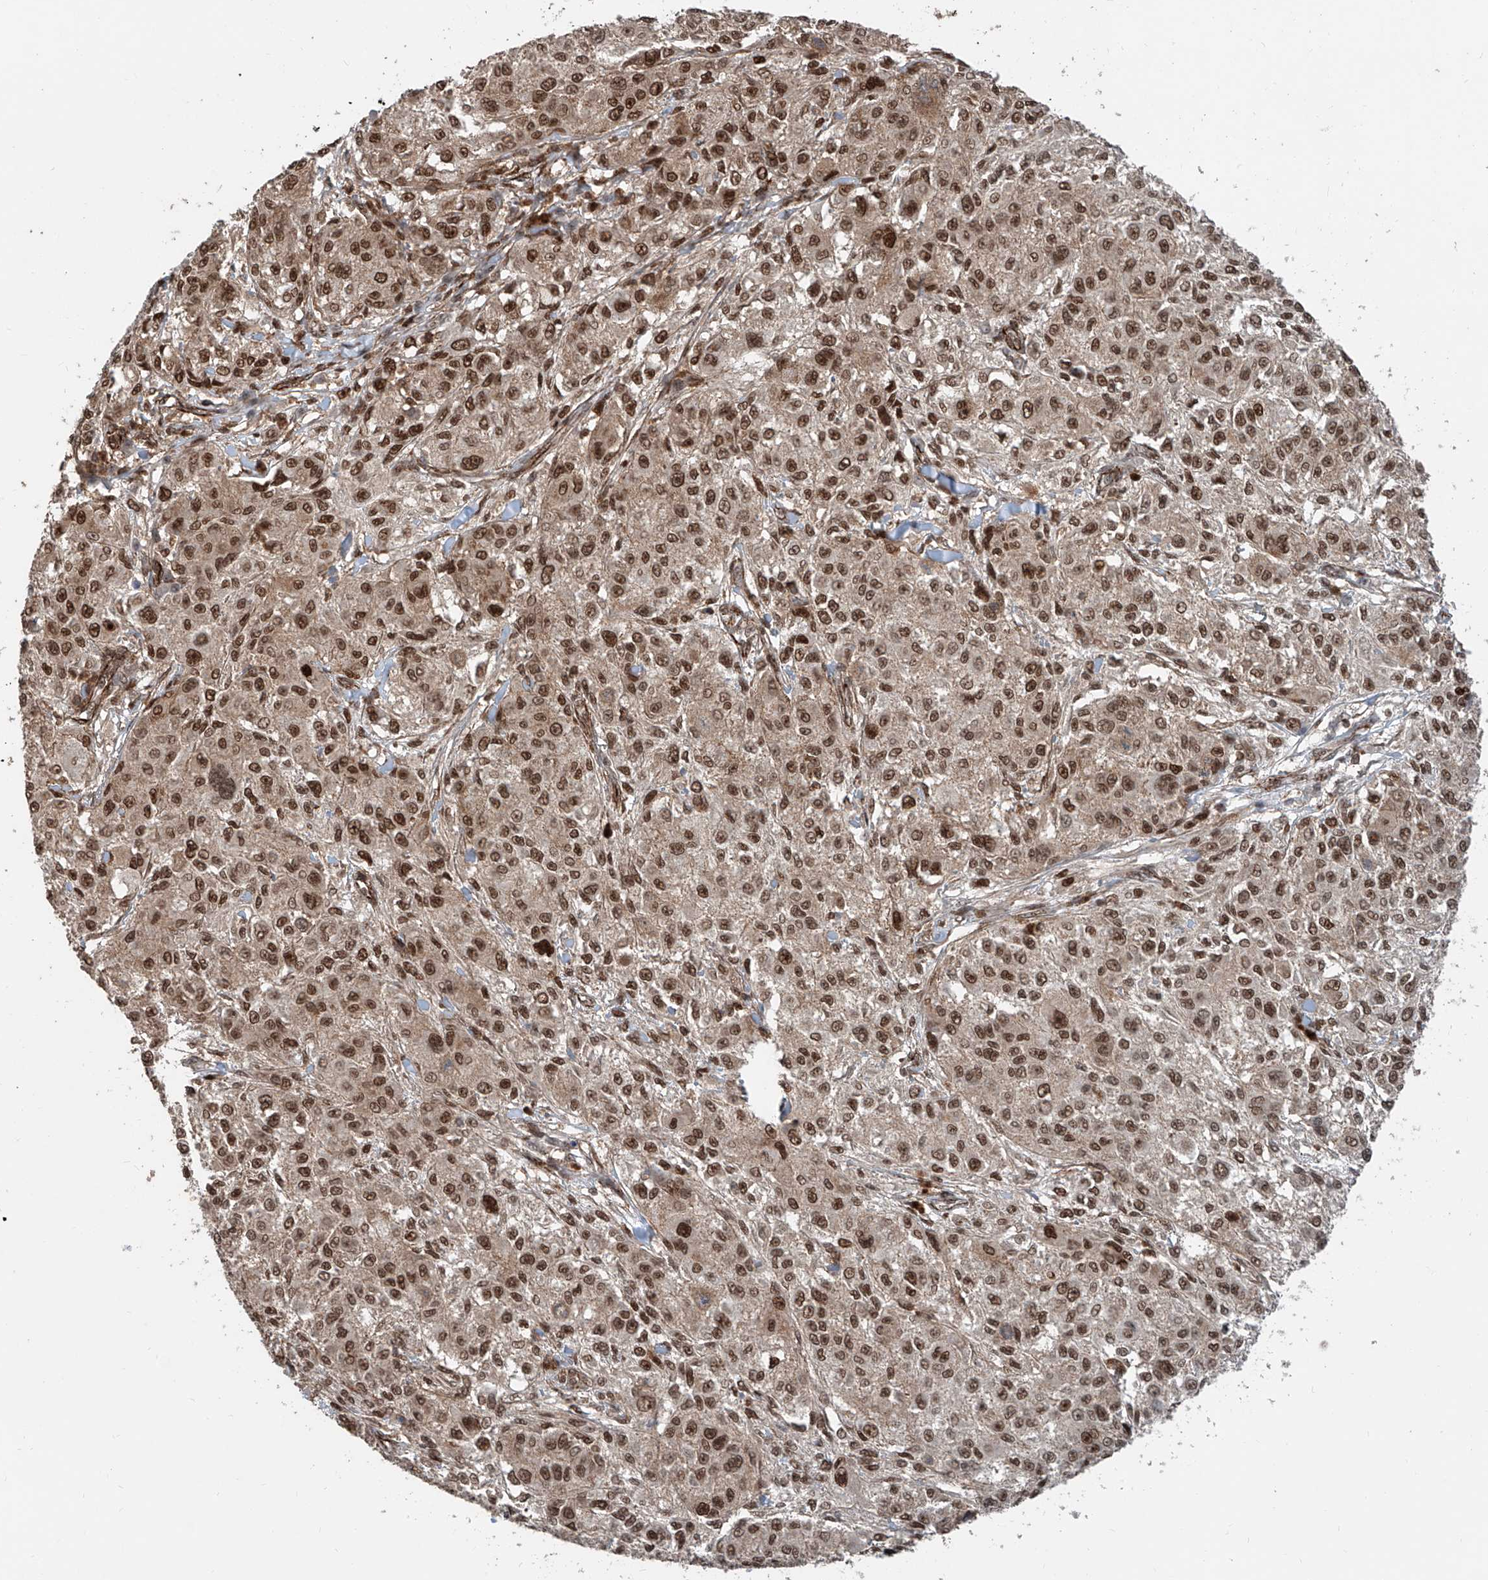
{"staining": {"intensity": "moderate", "quantity": ">75%", "location": "nuclear"}, "tissue": "melanoma", "cell_type": "Tumor cells", "image_type": "cancer", "snomed": [{"axis": "morphology", "description": "Necrosis, NOS"}, {"axis": "morphology", "description": "Malignant melanoma, NOS"}, {"axis": "topography", "description": "Skin"}], "caption": "Moderate nuclear staining is seen in about >75% of tumor cells in malignant melanoma. Nuclei are stained in blue.", "gene": "SDE2", "patient": {"sex": "female", "age": 87}}